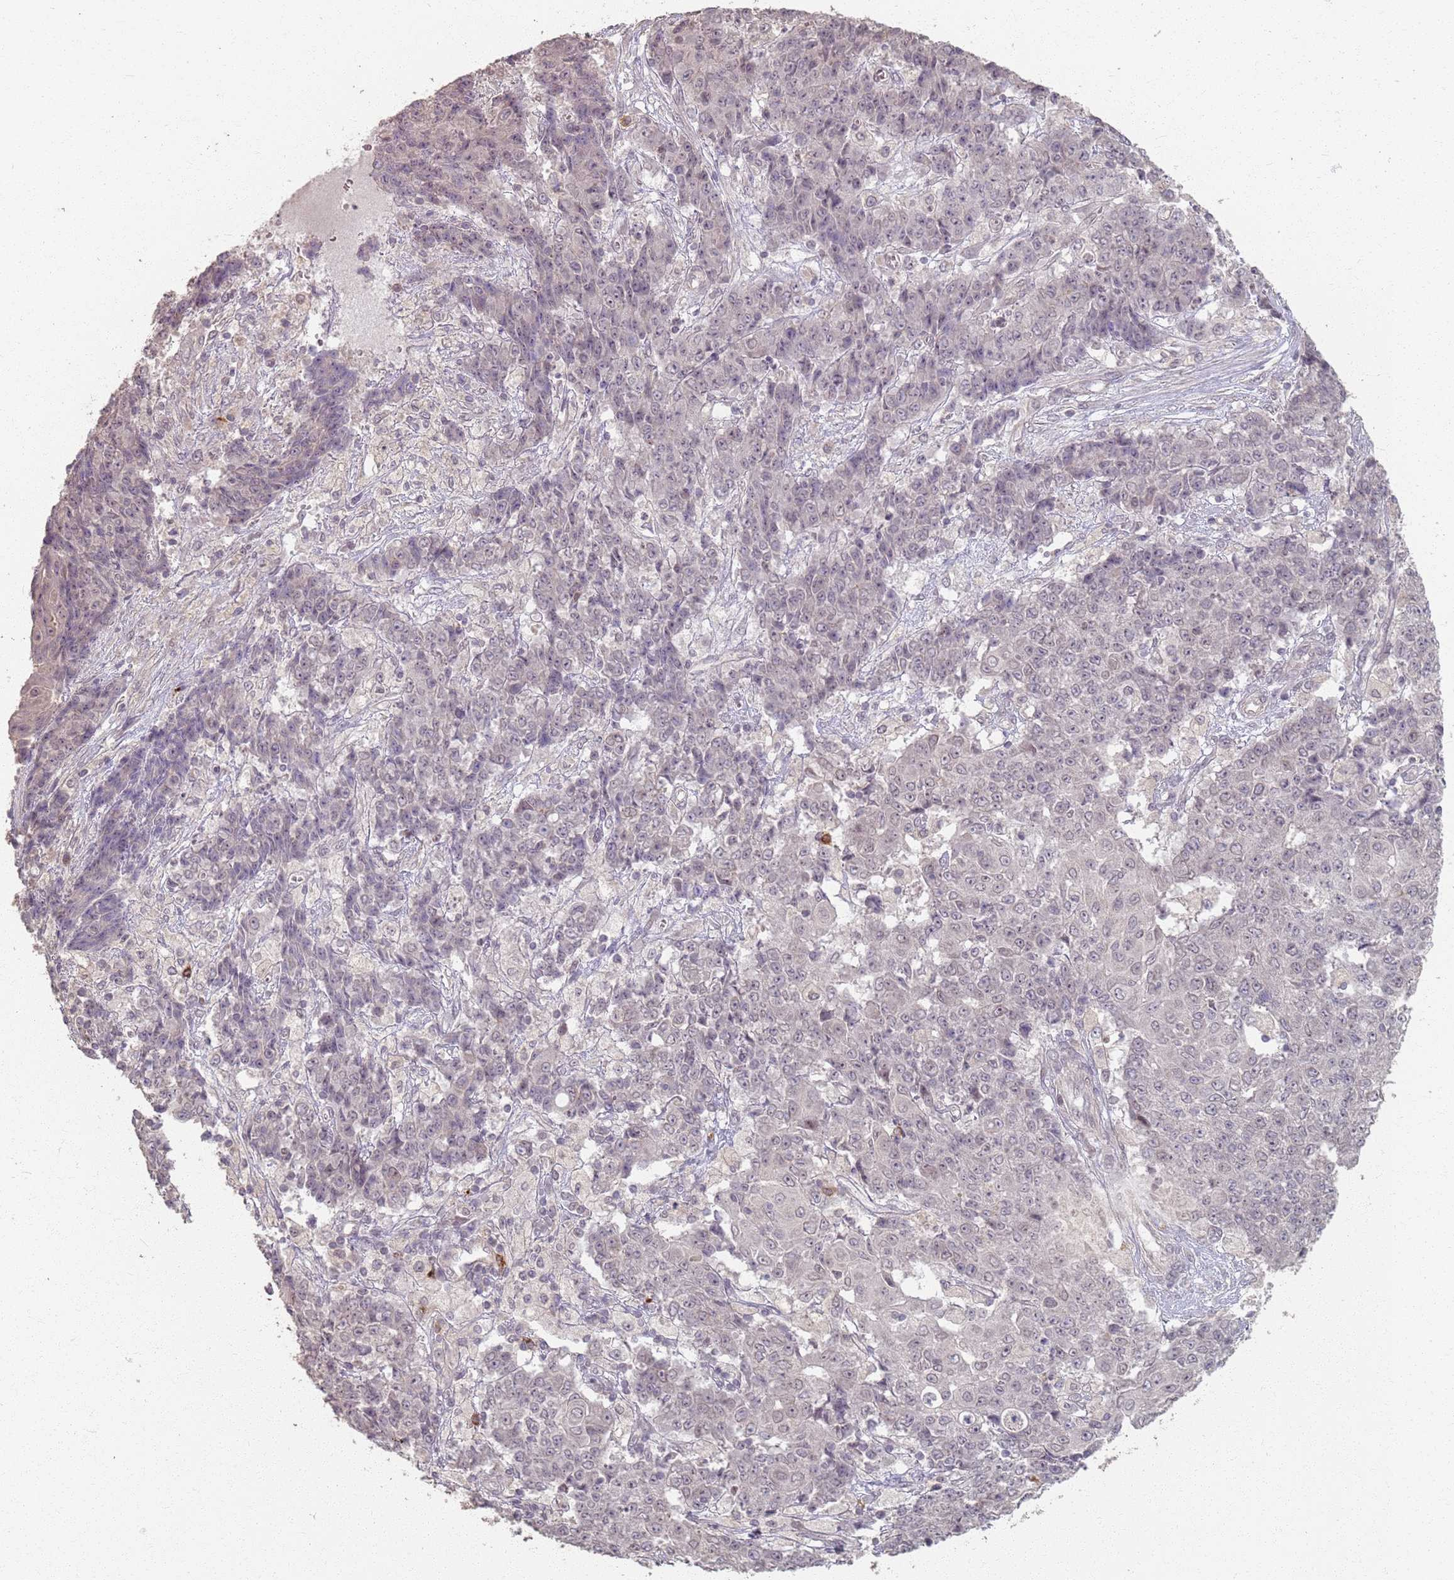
{"staining": {"intensity": "negative", "quantity": "none", "location": "none"}, "tissue": "ovarian cancer", "cell_type": "Tumor cells", "image_type": "cancer", "snomed": [{"axis": "morphology", "description": "Carcinoma, endometroid"}, {"axis": "topography", "description": "Ovary"}], "caption": "Ovarian endometroid carcinoma was stained to show a protein in brown. There is no significant expression in tumor cells.", "gene": "CCDC168", "patient": {"sex": "female", "age": 42}}